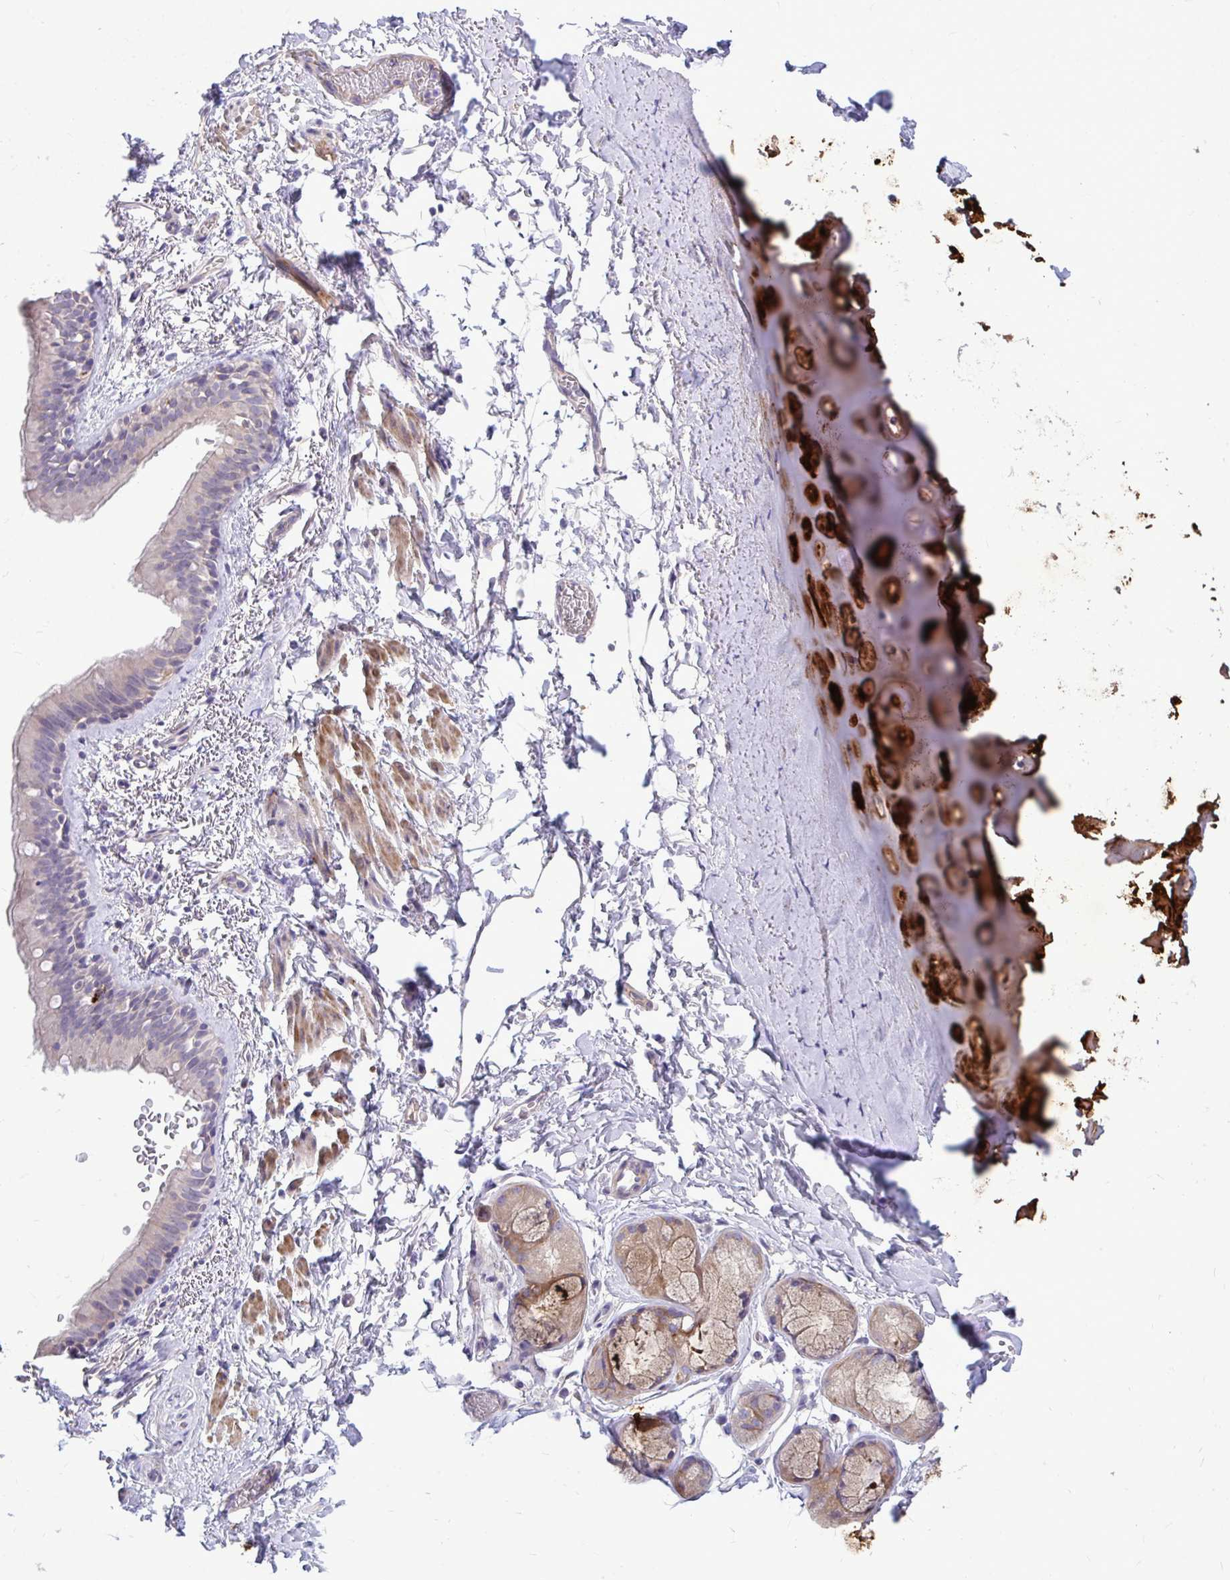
{"staining": {"intensity": "strong", "quantity": ">75%", "location": "cytoplasmic/membranous"}, "tissue": "soft tissue", "cell_type": "Chondrocytes", "image_type": "normal", "snomed": [{"axis": "morphology", "description": "Normal tissue, NOS"}, {"axis": "topography", "description": "Cartilage tissue"}, {"axis": "topography", "description": "Bronchus"}, {"axis": "topography", "description": "Peripheral nerve tissue"}], "caption": "Soft tissue was stained to show a protein in brown. There is high levels of strong cytoplasmic/membranous expression in about >75% of chondrocytes. The staining was performed using DAB, with brown indicating positive protein expression. Nuclei are stained blue with hematoxylin.", "gene": "TP53I11", "patient": {"sex": "male", "age": 67}}